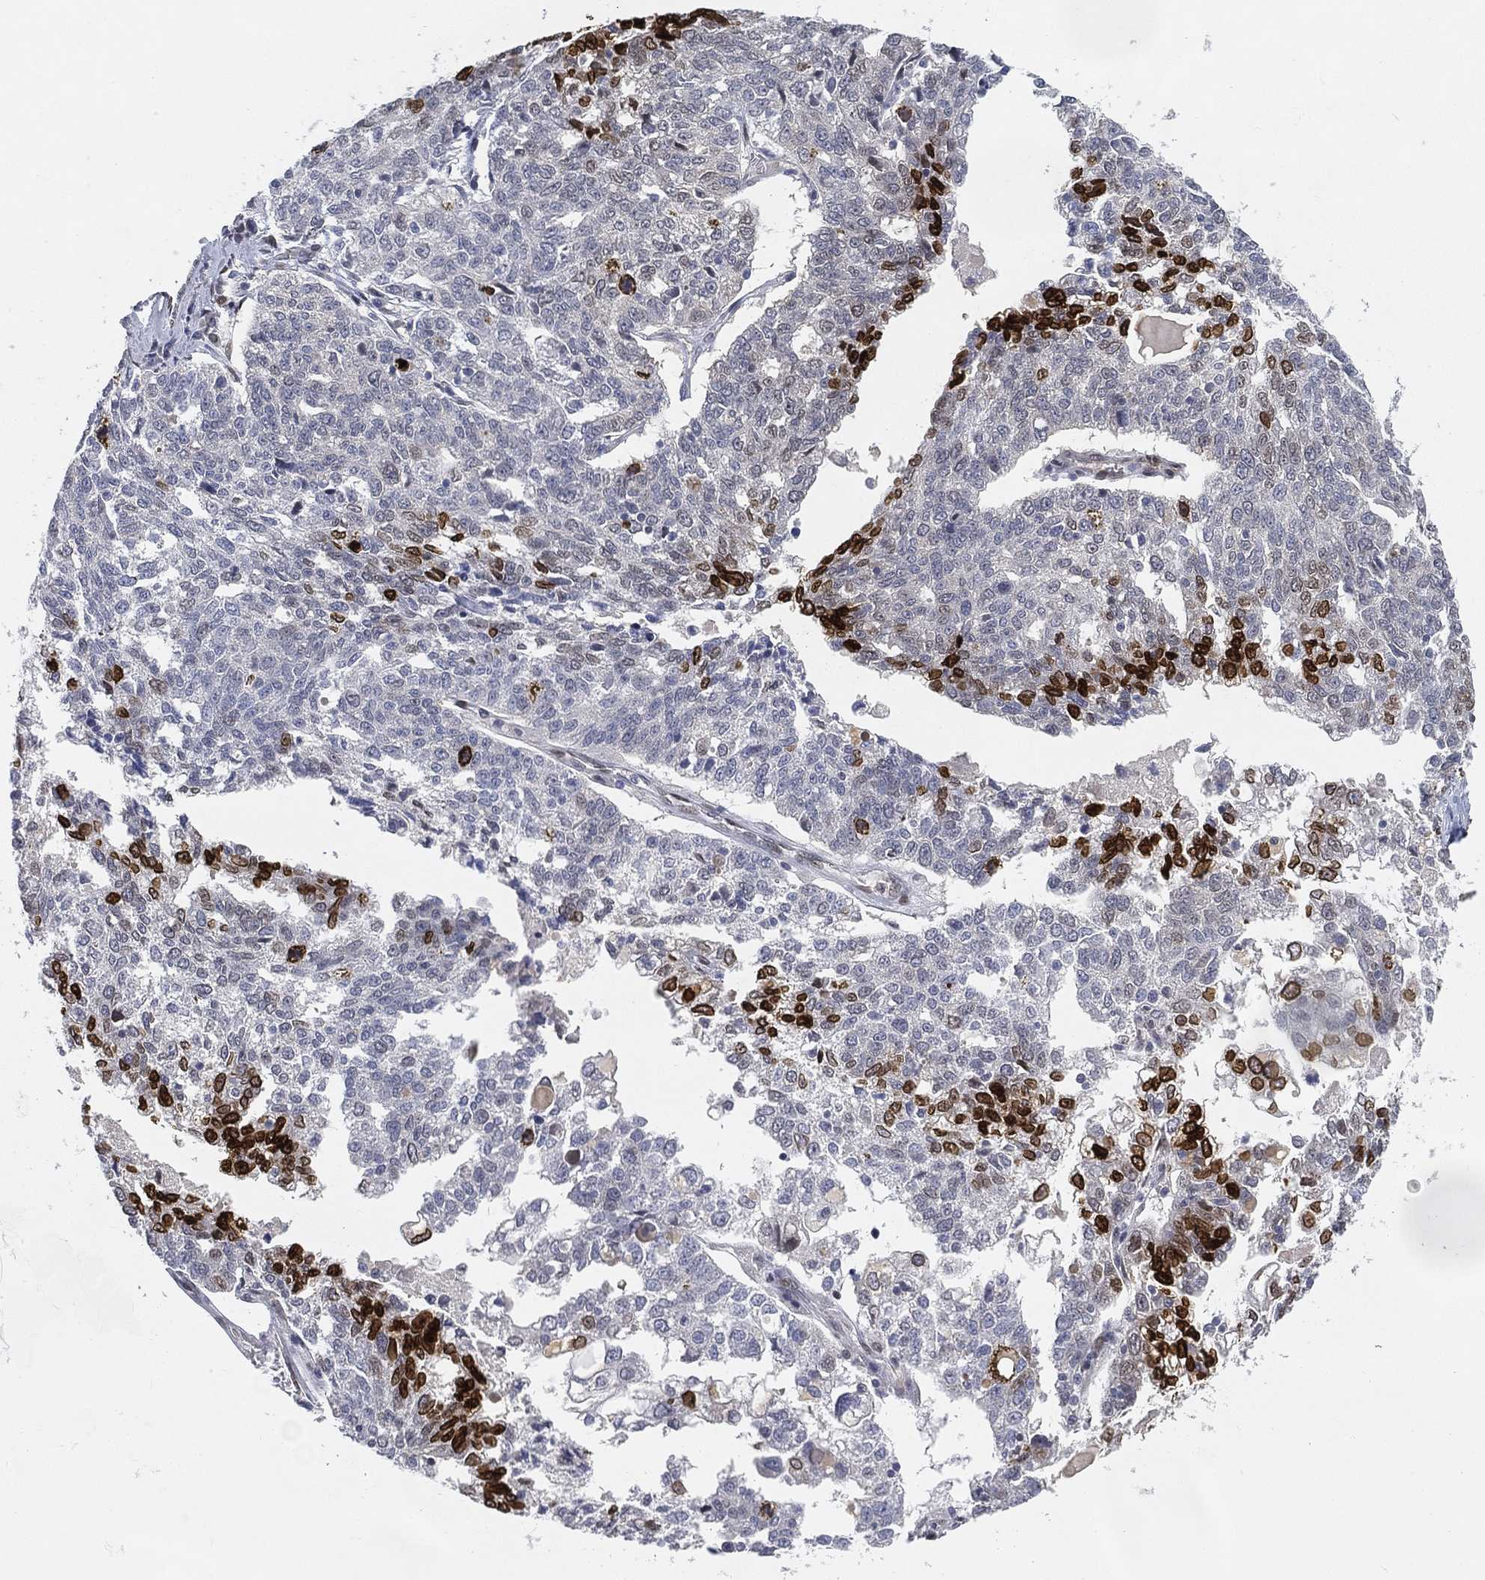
{"staining": {"intensity": "strong", "quantity": "<25%", "location": "nuclear"}, "tissue": "ovarian cancer", "cell_type": "Tumor cells", "image_type": "cancer", "snomed": [{"axis": "morphology", "description": "Cystadenocarcinoma, serous, NOS"}, {"axis": "topography", "description": "Ovary"}], "caption": "Human ovarian serous cystadenocarcinoma stained for a protein (brown) shows strong nuclear positive staining in approximately <25% of tumor cells.", "gene": "LMNB1", "patient": {"sex": "female", "age": 71}}